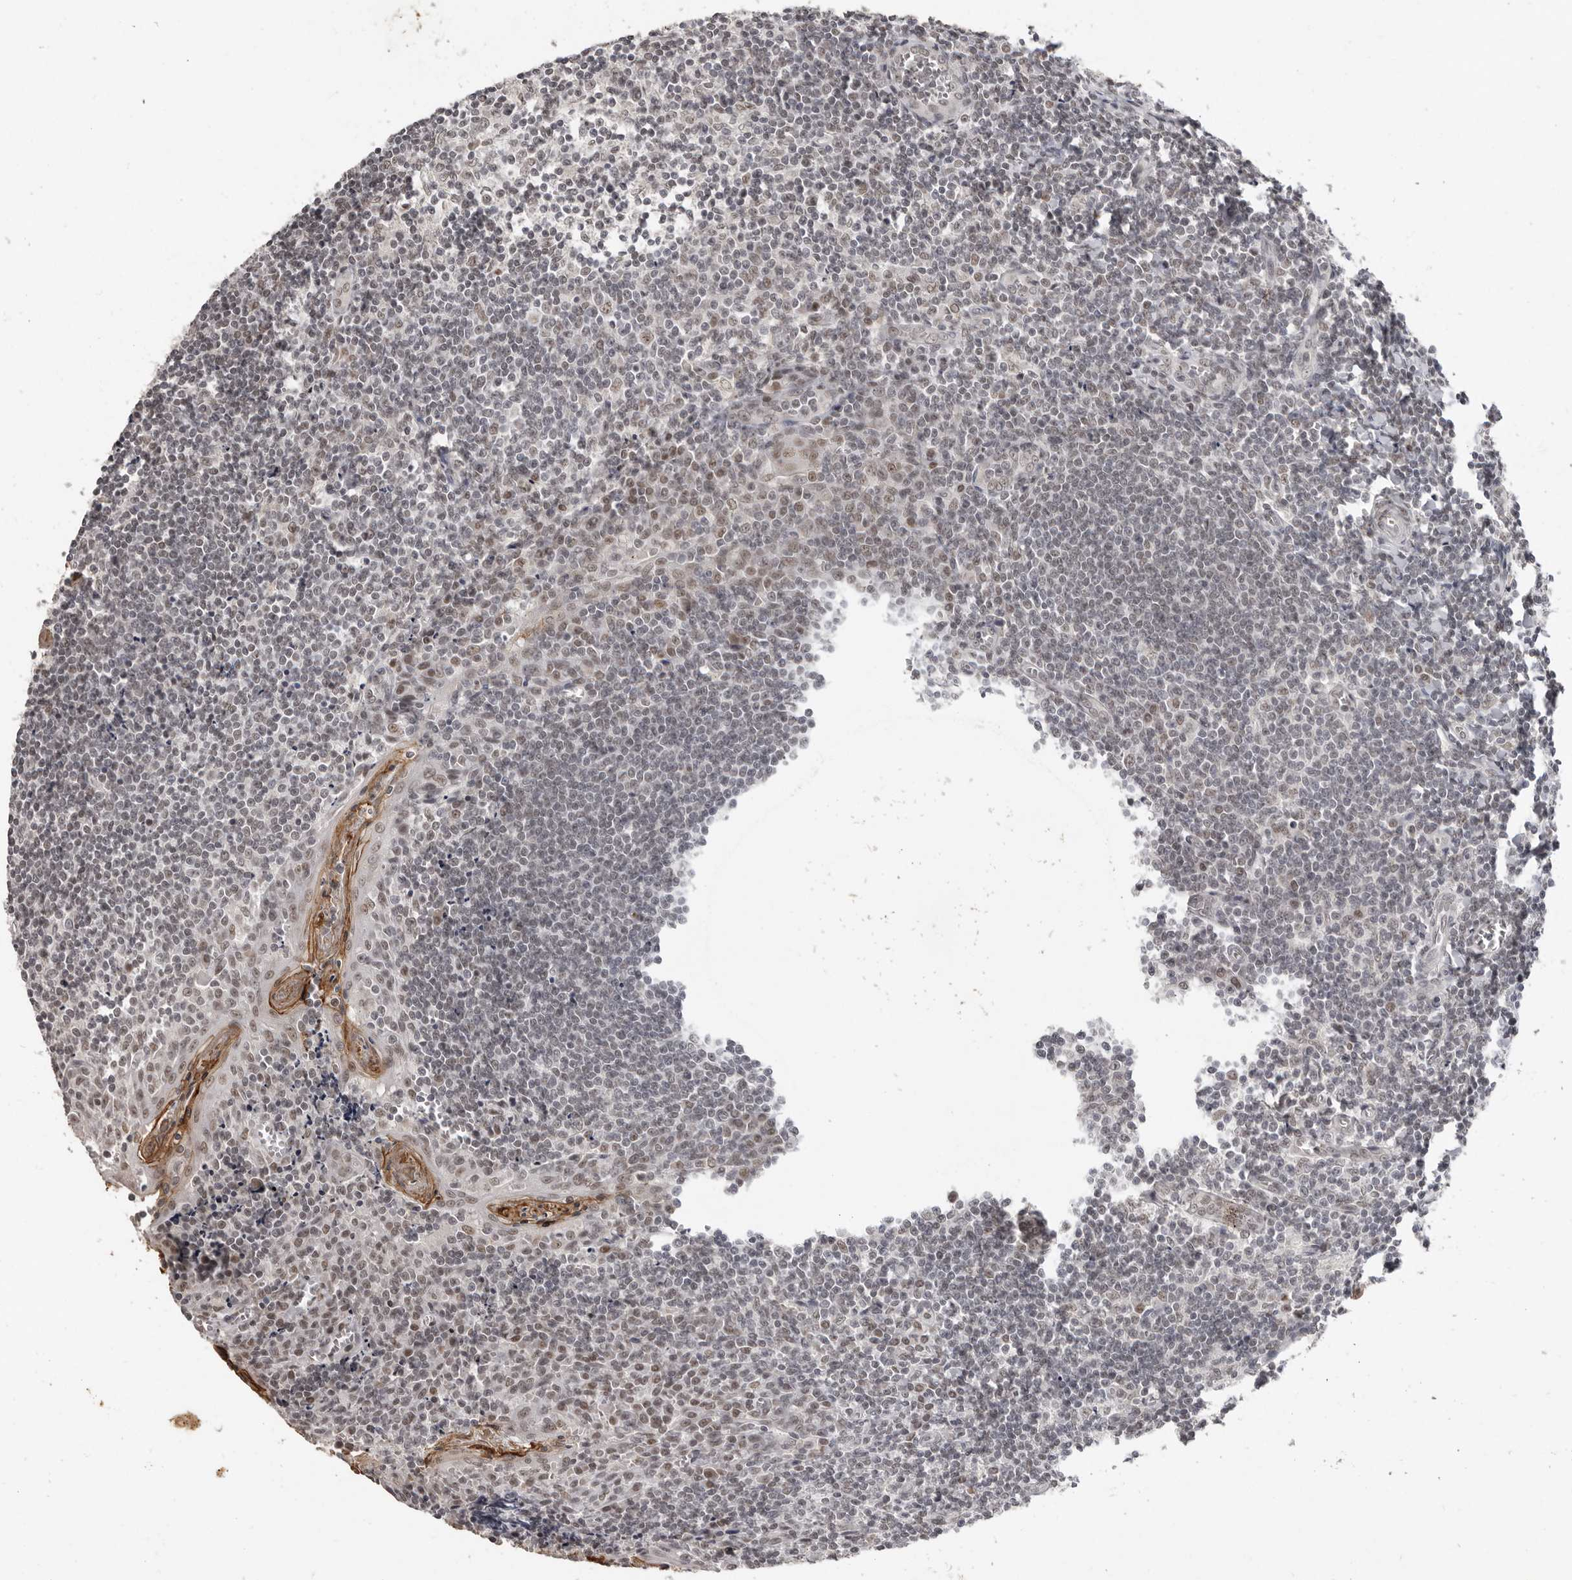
{"staining": {"intensity": "weak", "quantity": "<25%", "location": "nuclear"}, "tissue": "tonsil", "cell_type": "Germinal center cells", "image_type": "normal", "snomed": [{"axis": "morphology", "description": "Normal tissue, NOS"}, {"axis": "topography", "description": "Tonsil"}], "caption": "Photomicrograph shows no significant protein positivity in germinal center cells of unremarkable tonsil.", "gene": "SRCAP", "patient": {"sex": "male", "age": 27}}